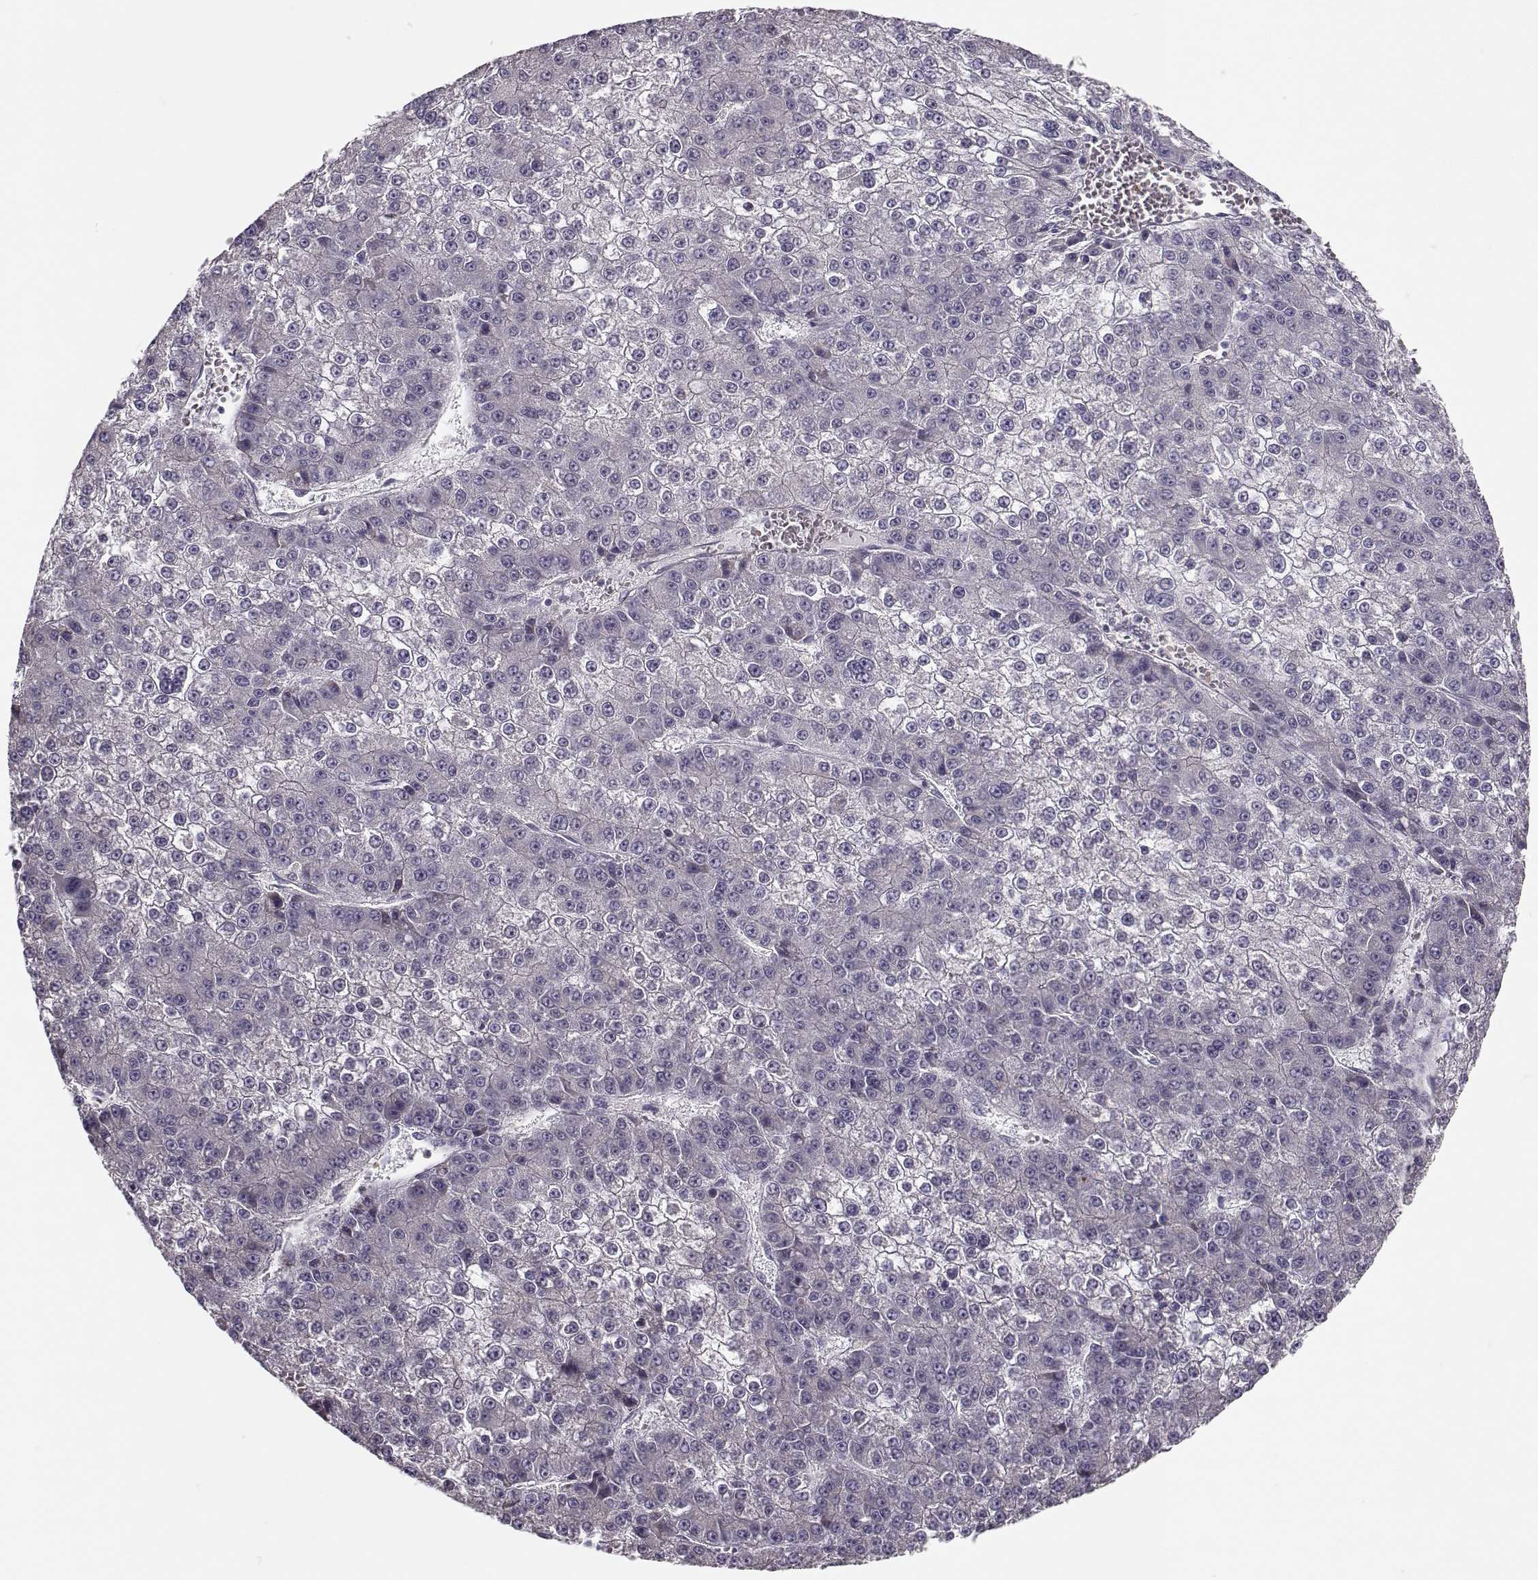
{"staining": {"intensity": "negative", "quantity": "none", "location": "none"}, "tissue": "liver cancer", "cell_type": "Tumor cells", "image_type": "cancer", "snomed": [{"axis": "morphology", "description": "Carcinoma, Hepatocellular, NOS"}, {"axis": "topography", "description": "Liver"}], "caption": "This is an immunohistochemistry (IHC) photomicrograph of human liver hepatocellular carcinoma. There is no positivity in tumor cells.", "gene": "TMEM145", "patient": {"sex": "female", "age": 73}}